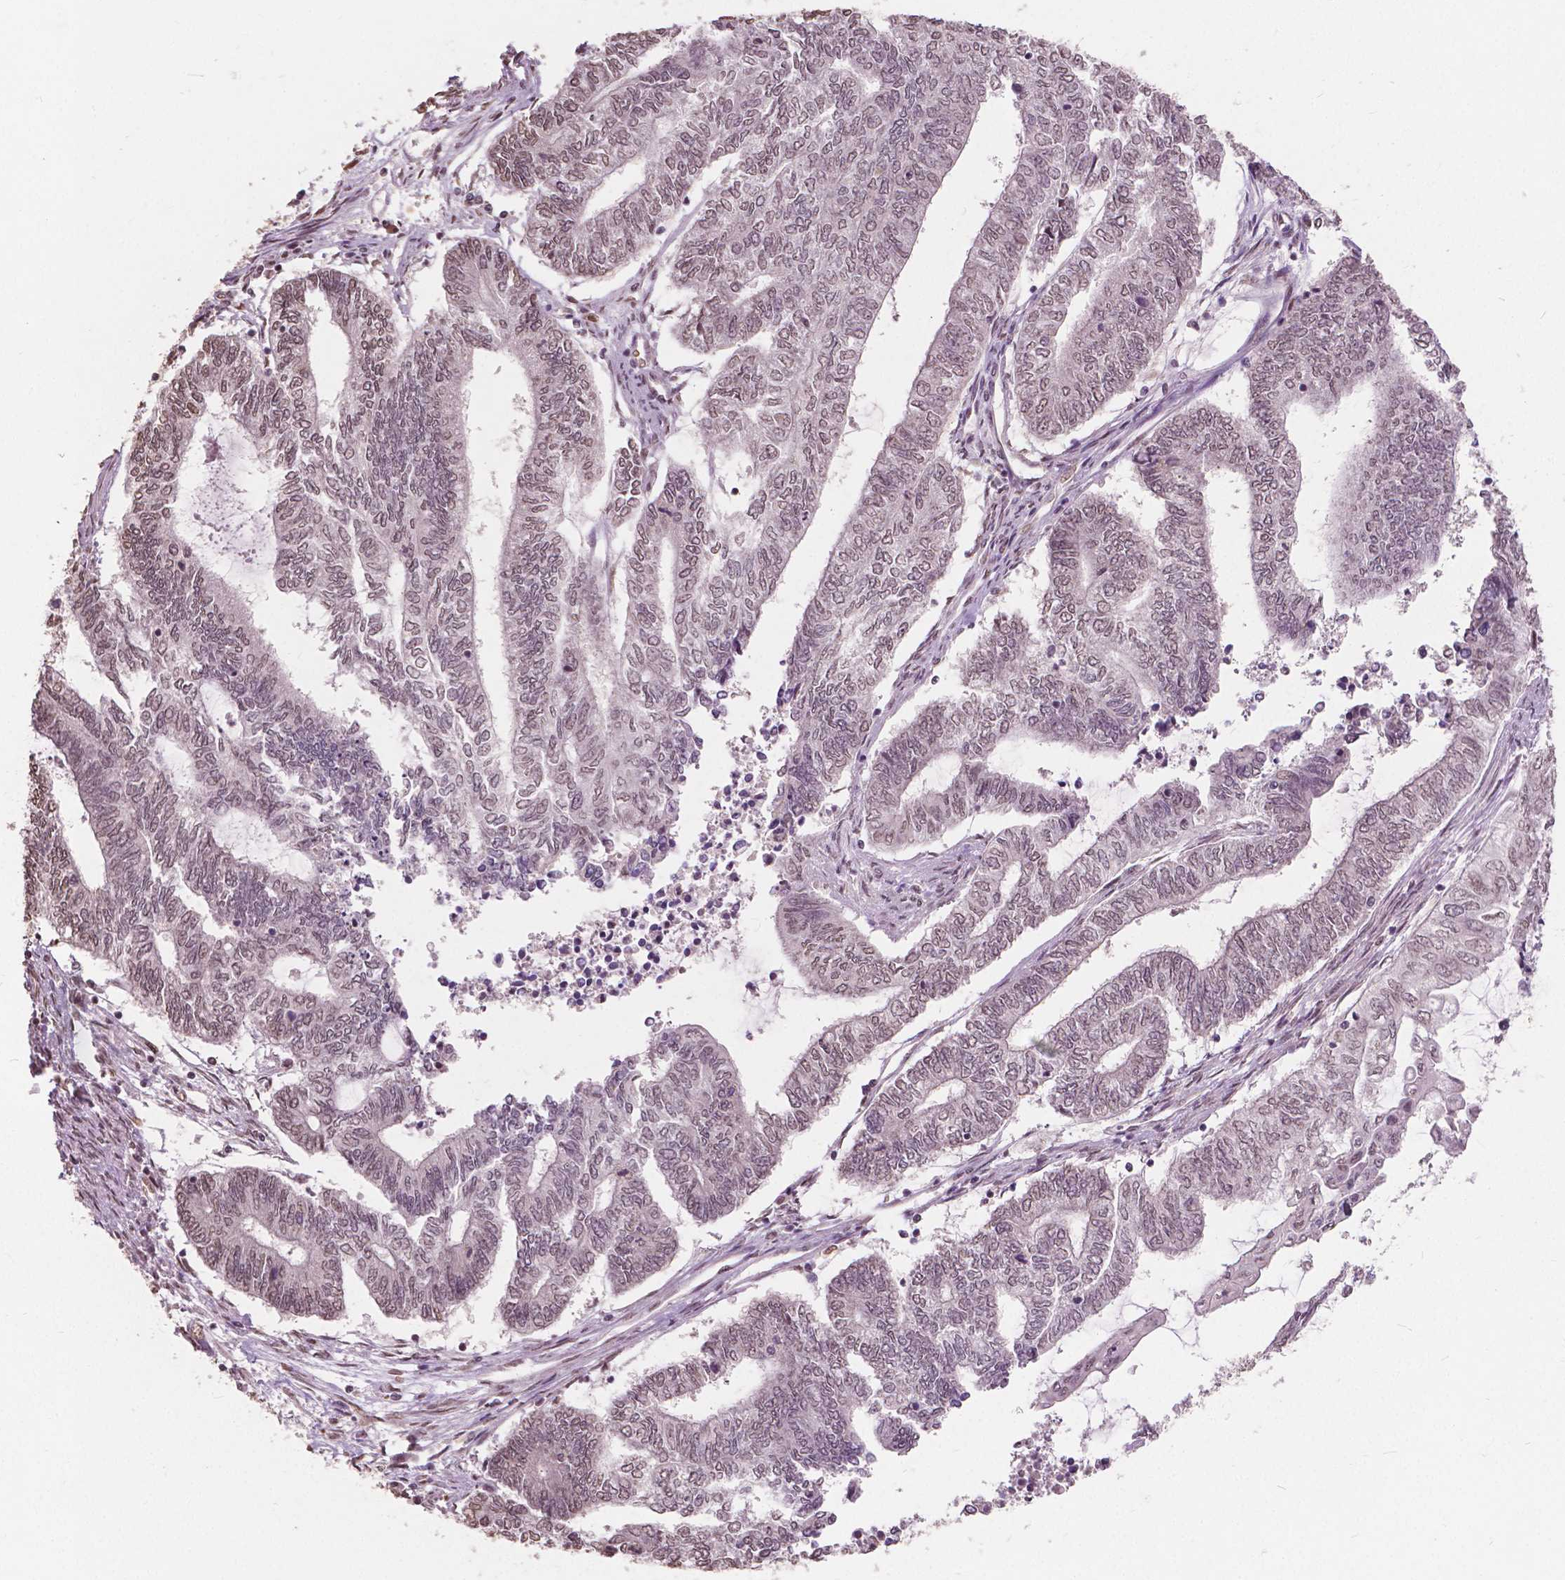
{"staining": {"intensity": "weak", "quantity": ">75%", "location": "nuclear"}, "tissue": "endometrial cancer", "cell_type": "Tumor cells", "image_type": "cancer", "snomed": [{"axis": "morphology", "description": "Adenocarcinoma, NOS"}, {"axis": "topography", "description": "Uterus"}, {"axis": "topography", "description": "Endometrium"}], "caption": "About >75% of tumor cells in adenocarcinoma (endometrial) exhibit weak nuclear protein positivity as visualized by brown immunohistochemical staining.", "gene": "HOXA10", "patient": {"sex": "female", "age": 70}}